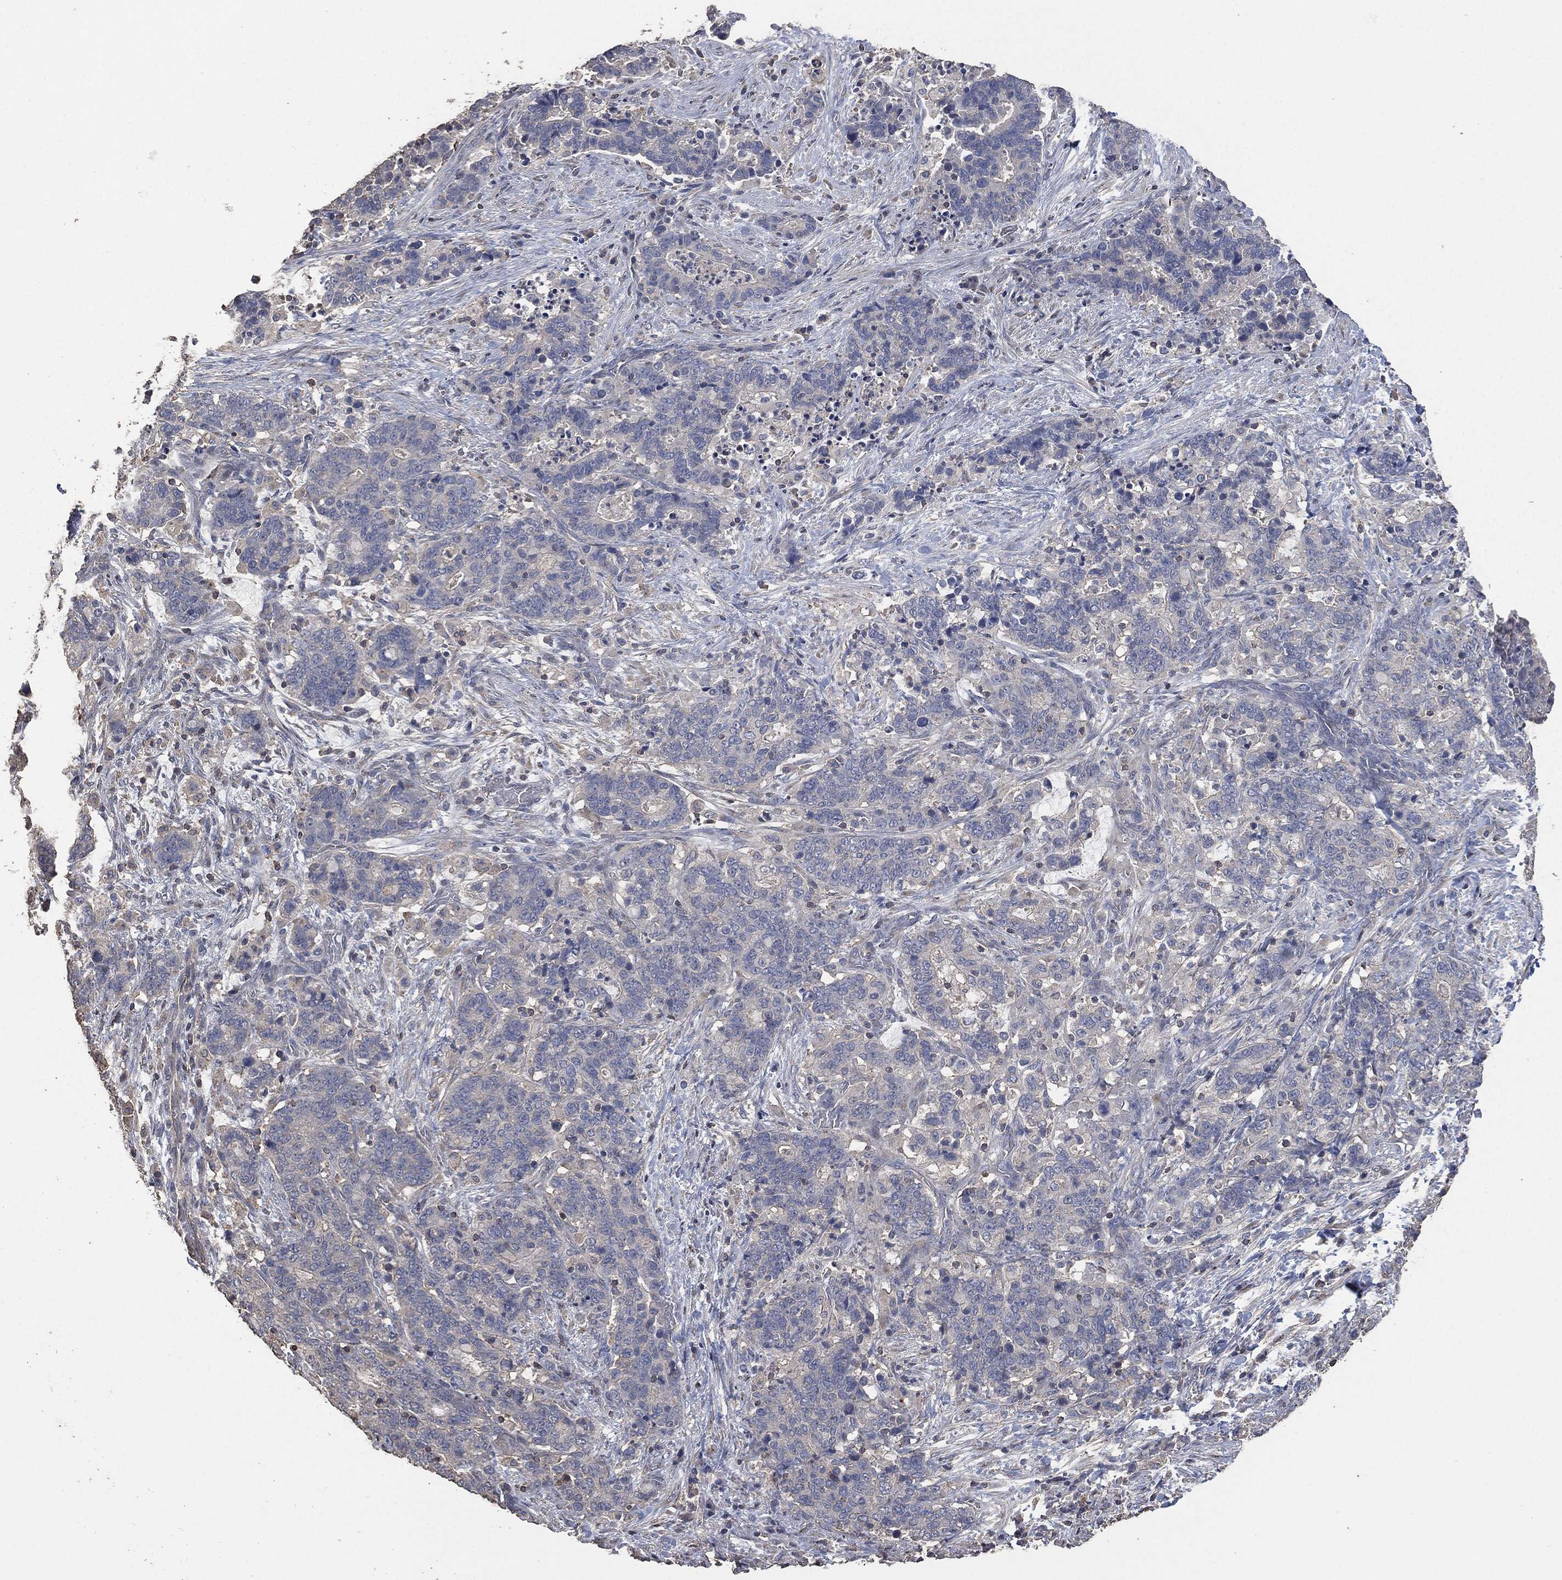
{"staining": {"intensity": "negative", "quantity": "none", "location": "none"}, "tissue": "stomach cancer", "cell_type": "Tumor cells", "image_type": "cancer", "snomed": [{"axis": "morphology", "description": "Normal tissue, NOS"}, {"axis": "morphology", "description": "Adenocarcinoma, NOS"}, {"axis": "topography", "description": "Stomach"}], "caption": "DAB immunohistochemical staining of human stomach cancer displays no significant positivity in tumor cells.", "gene": "MSLN", "patient": {"sex": "female", "age": 64}}